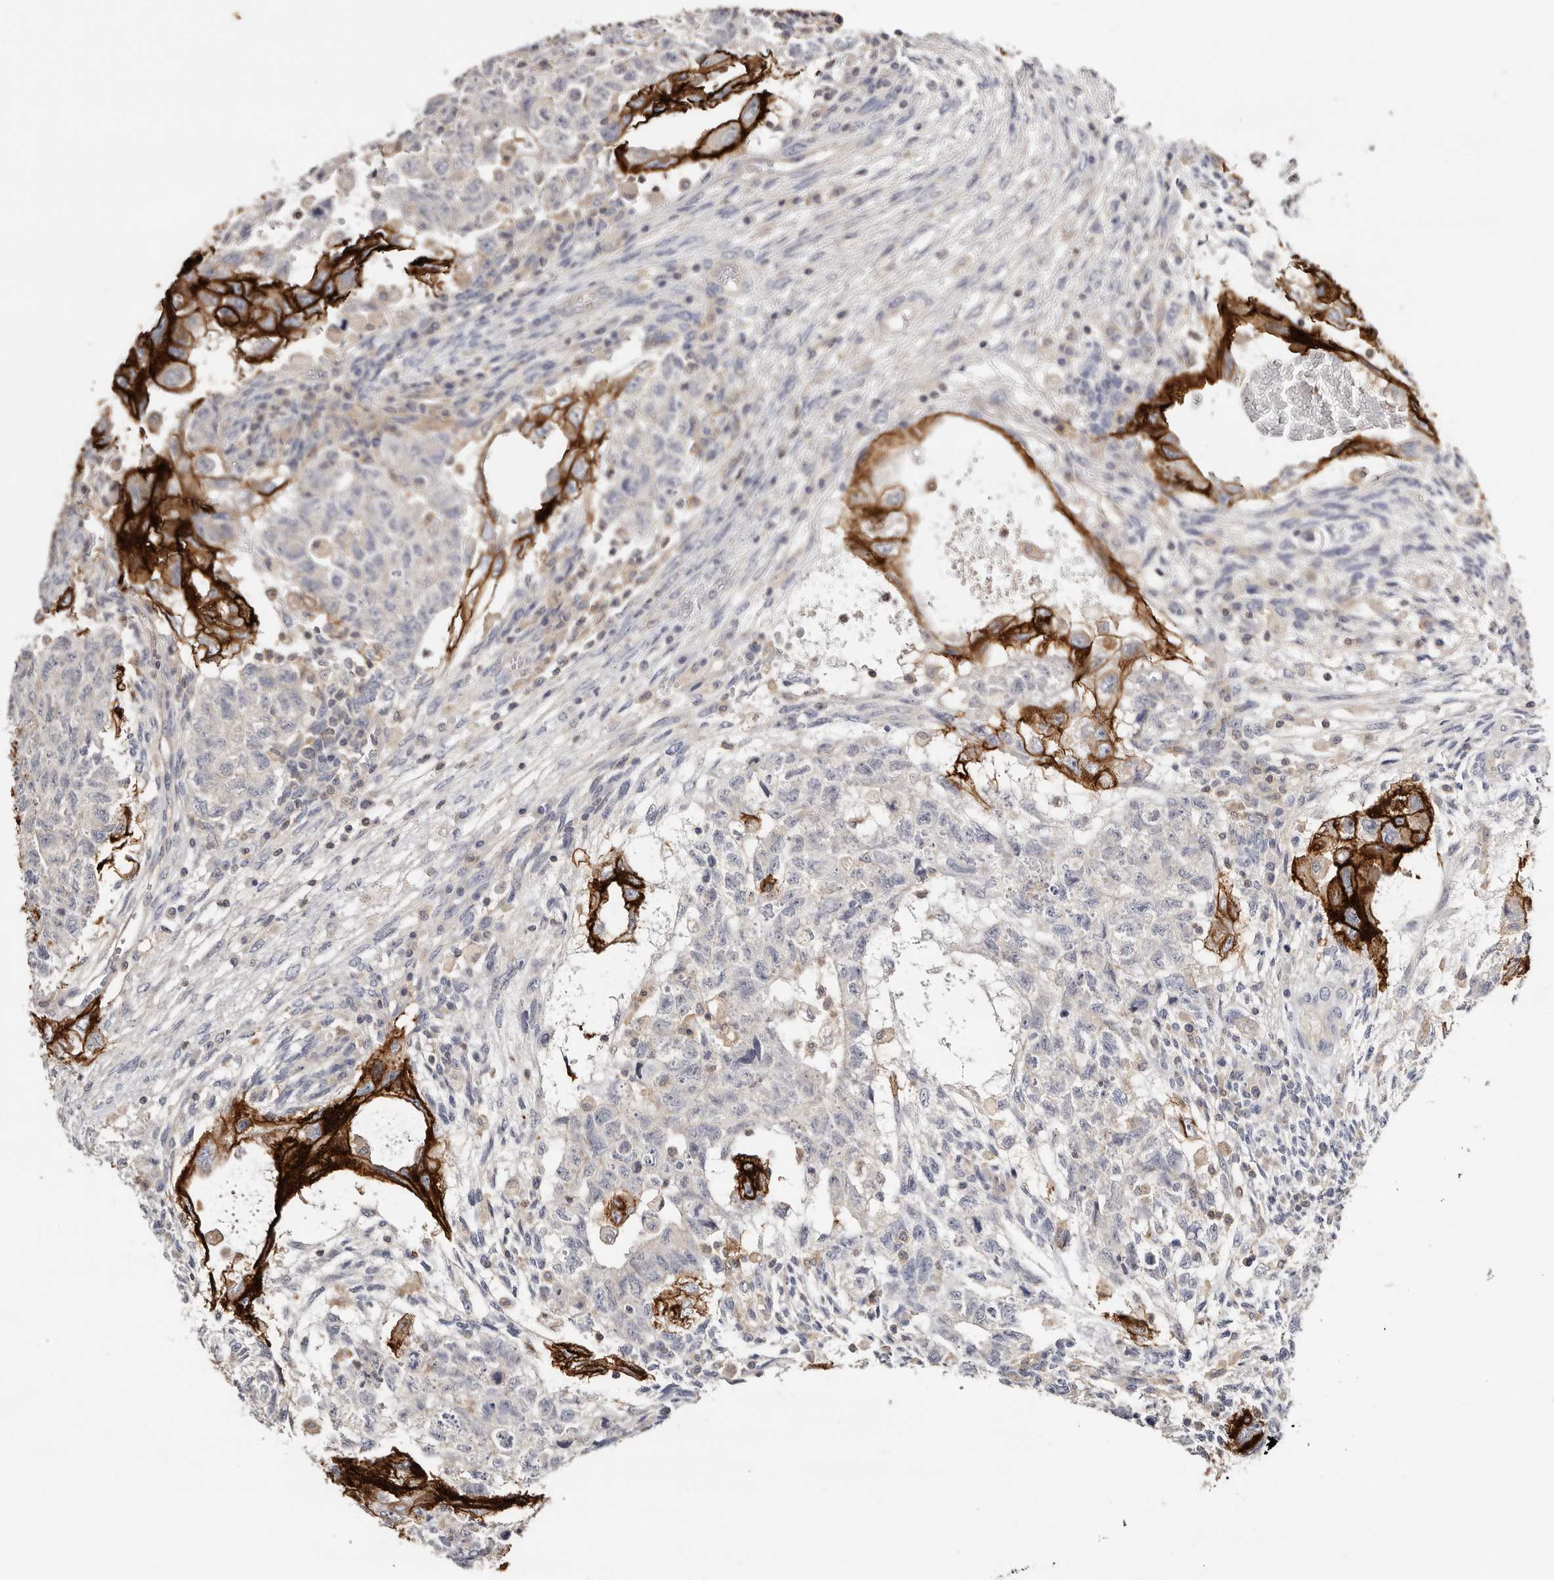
{"staining": {"intensity": "strong", "quantity": "25%-75%", "location": "cytoplasmic/membranous"}, "tissue": "testis cancer", "cell_type": "Tumor cells", "image_type": "cancer", "snomed": [{"axis": "morphology", "description": "Normal tissue, NOS"}, {"axis": "morphology", "description": "Carcinoma, Embryonal, NOS"}, {"axis": "topography", "description": "Testis"}], "caption": "Immunohistochemistry (IHC) photomicrograph of human testis cancer stained for a protein (brown), which demonstrates high levels of strong cytoplasmic/membranous positivity in approximately 25%-75% of tumor cells.", "gene": "S100A14", "patient": {"sex": "male", "age": 36}}